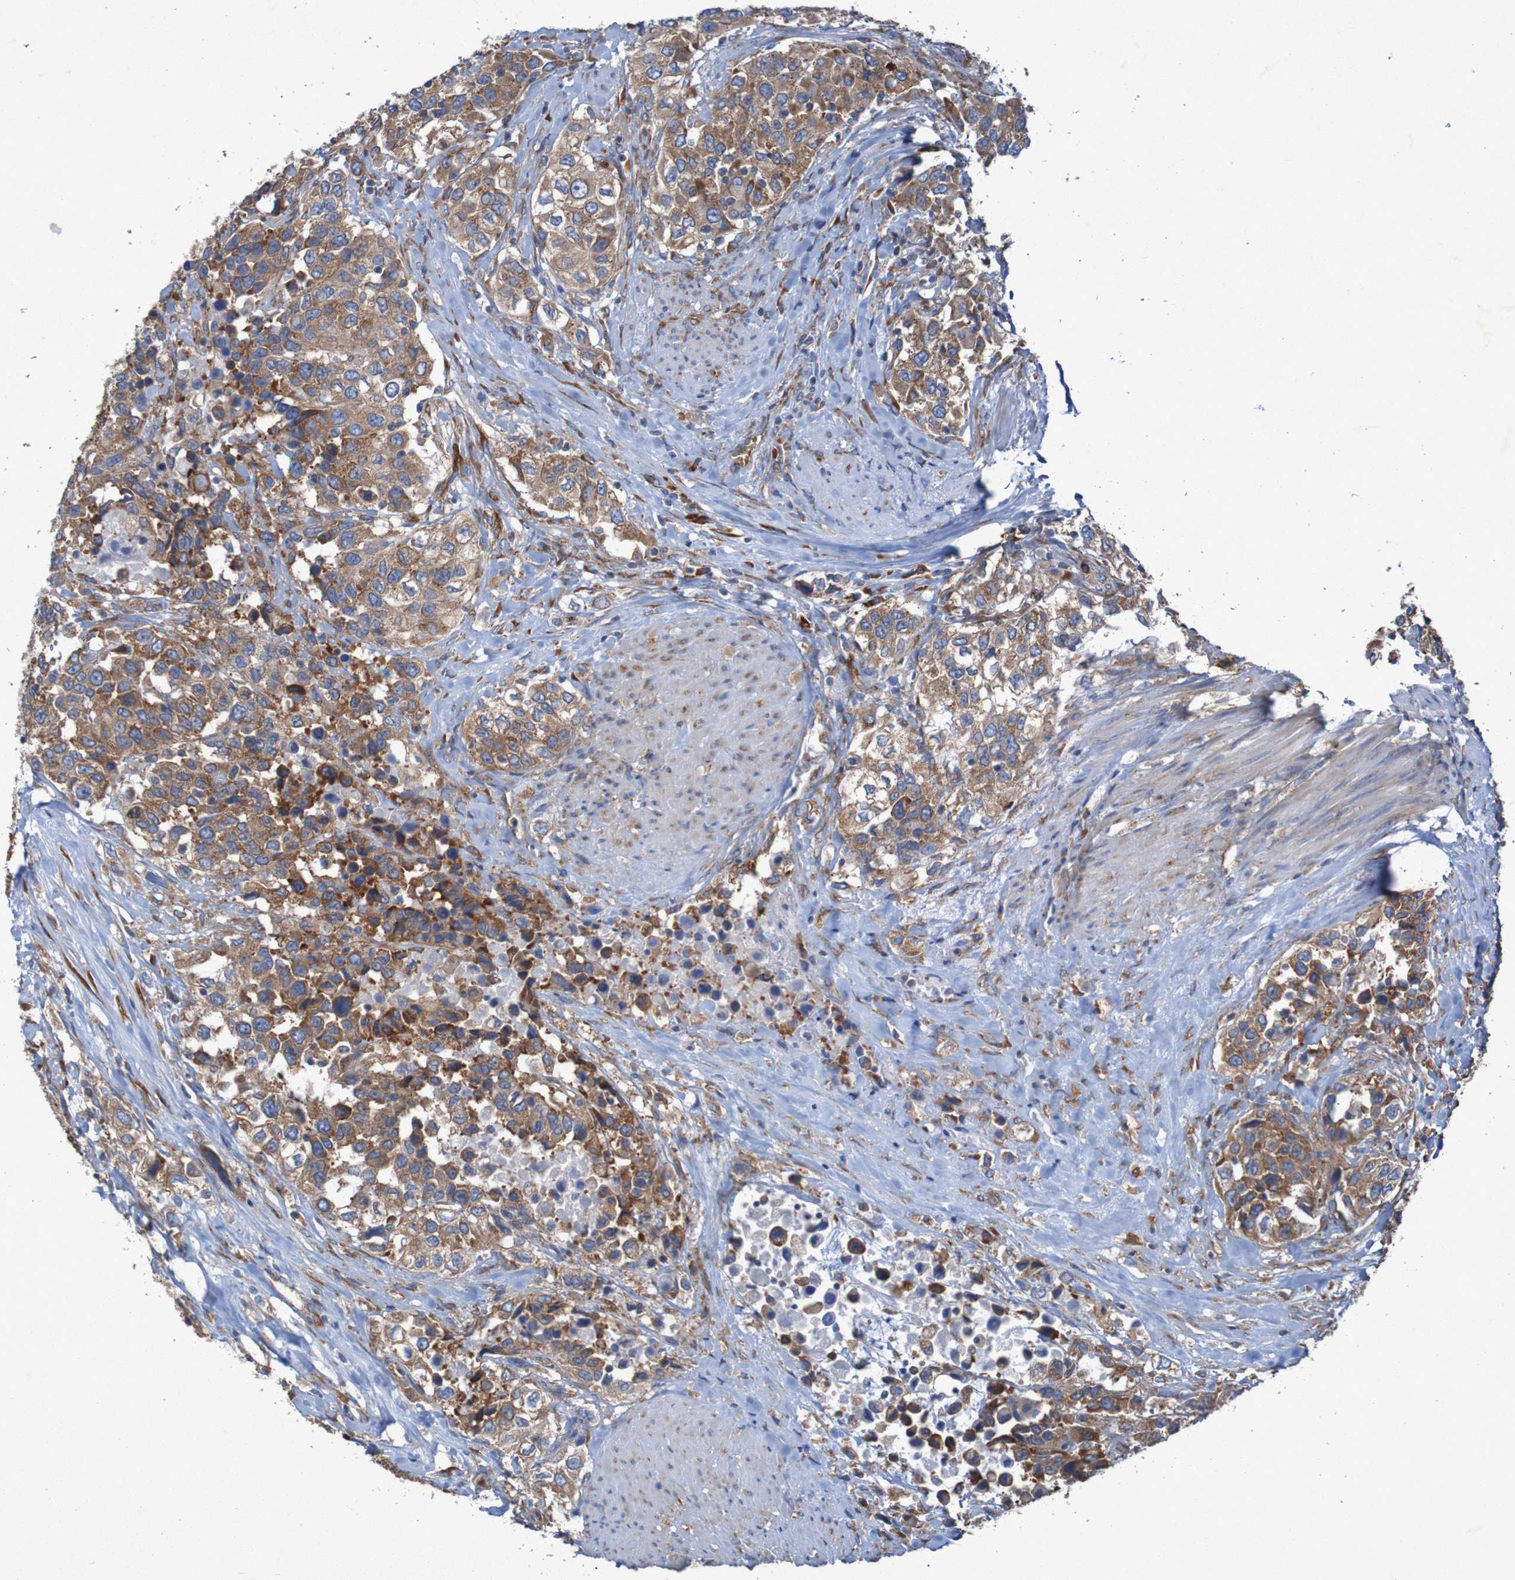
{"staining": {"intensity": "strong", "quantity": ">75%", "location": "cytoplasmic/membranous"}, "tissue": "urothelial cancer", "cell_type": "Tumor cells", "image_type": "cancer", "snomed": [{"axis": "morphology", "description": "Urothelial carcinoma, High grade"}, {"axis": "topography", "description": "Urinary bladder"}], "caption": "Protein expression analysis of urothelial cancer displays strong cytoplasmic/membranous expression in approximately >75% of tumor cells.", "gene": "RPL10", "patient": {"sex": "female", "age": 80}}